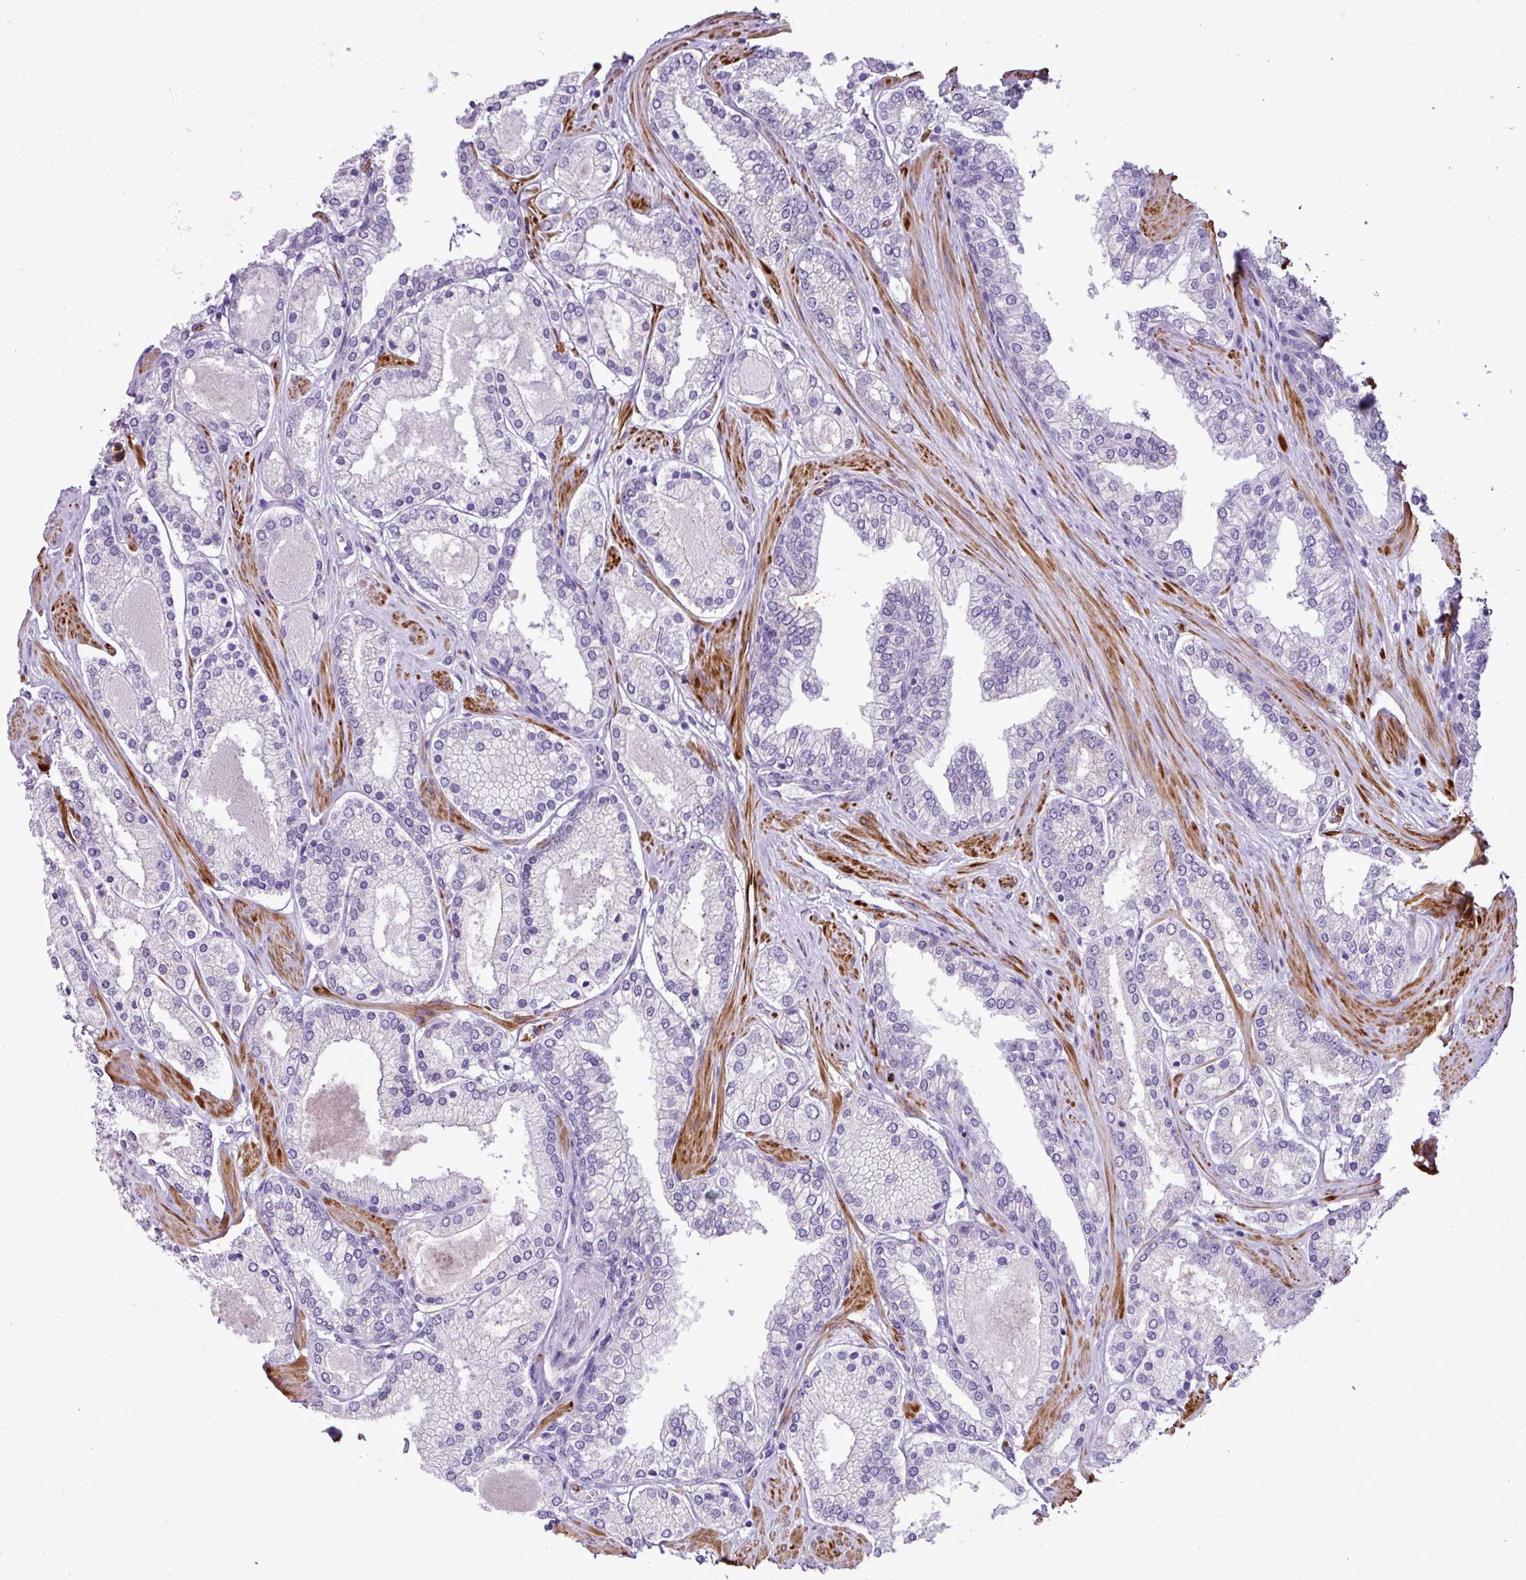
{"staining": {"intensity": "negative", "quantity": "none", "location": "none"}, "tissue": "prostate cancer", "cell_type": "Tumor cells", "image_type": "cancer", "snomed": [{"axis": "morphology", "description": "Adenocarcinoma, Low grade"}, {"axis": "topography", "description": "Prostate"}], "caption": "This is an immunohistochemistry (IHC) micrograph of human prostate cancer (low-grade adenocarcinoma). There is no positivity in tumor cells.", "gene": "ZSCAN5A", "patient": {"sex": "male", "age": 42}}